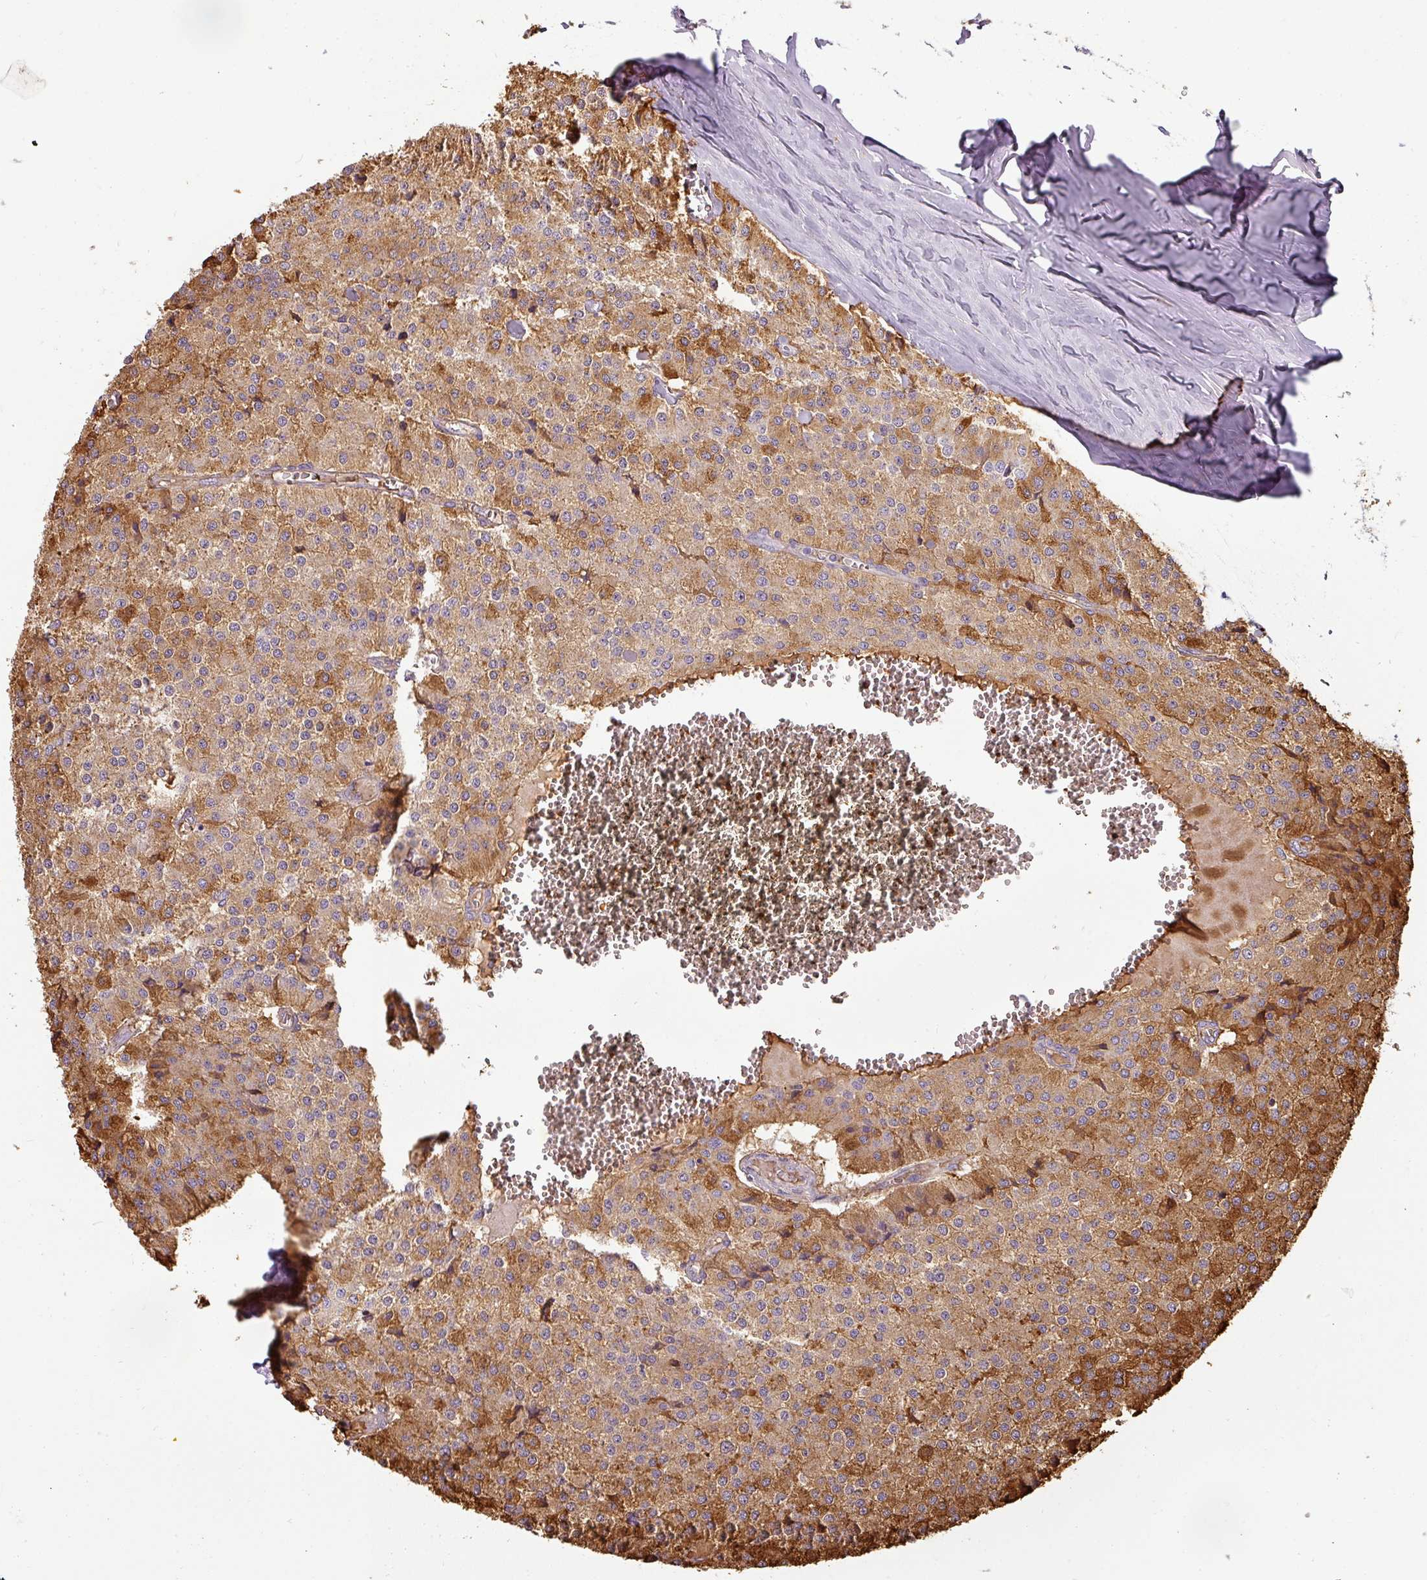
{"staining": {"intensity": "moderate", "quantity": ">75%", "location": "cytoplasmic/membranous"}, "tissue": "carcinoid", "cell_type": "Tumor cells", "image_type": "cancer", "snomed": [{"axis": "morphology", "description": "Carcinoid, malignant, NOS"}, {"axis": "topography", "description": "Colon"}], "caption": "Human carcinoid stained with a brown dye shows moderate cytoplasmic/membranous positive expression in about >75% of tumor cells.", "gene": "ASB1", "patient": {"sex": "female", "age": 52}}